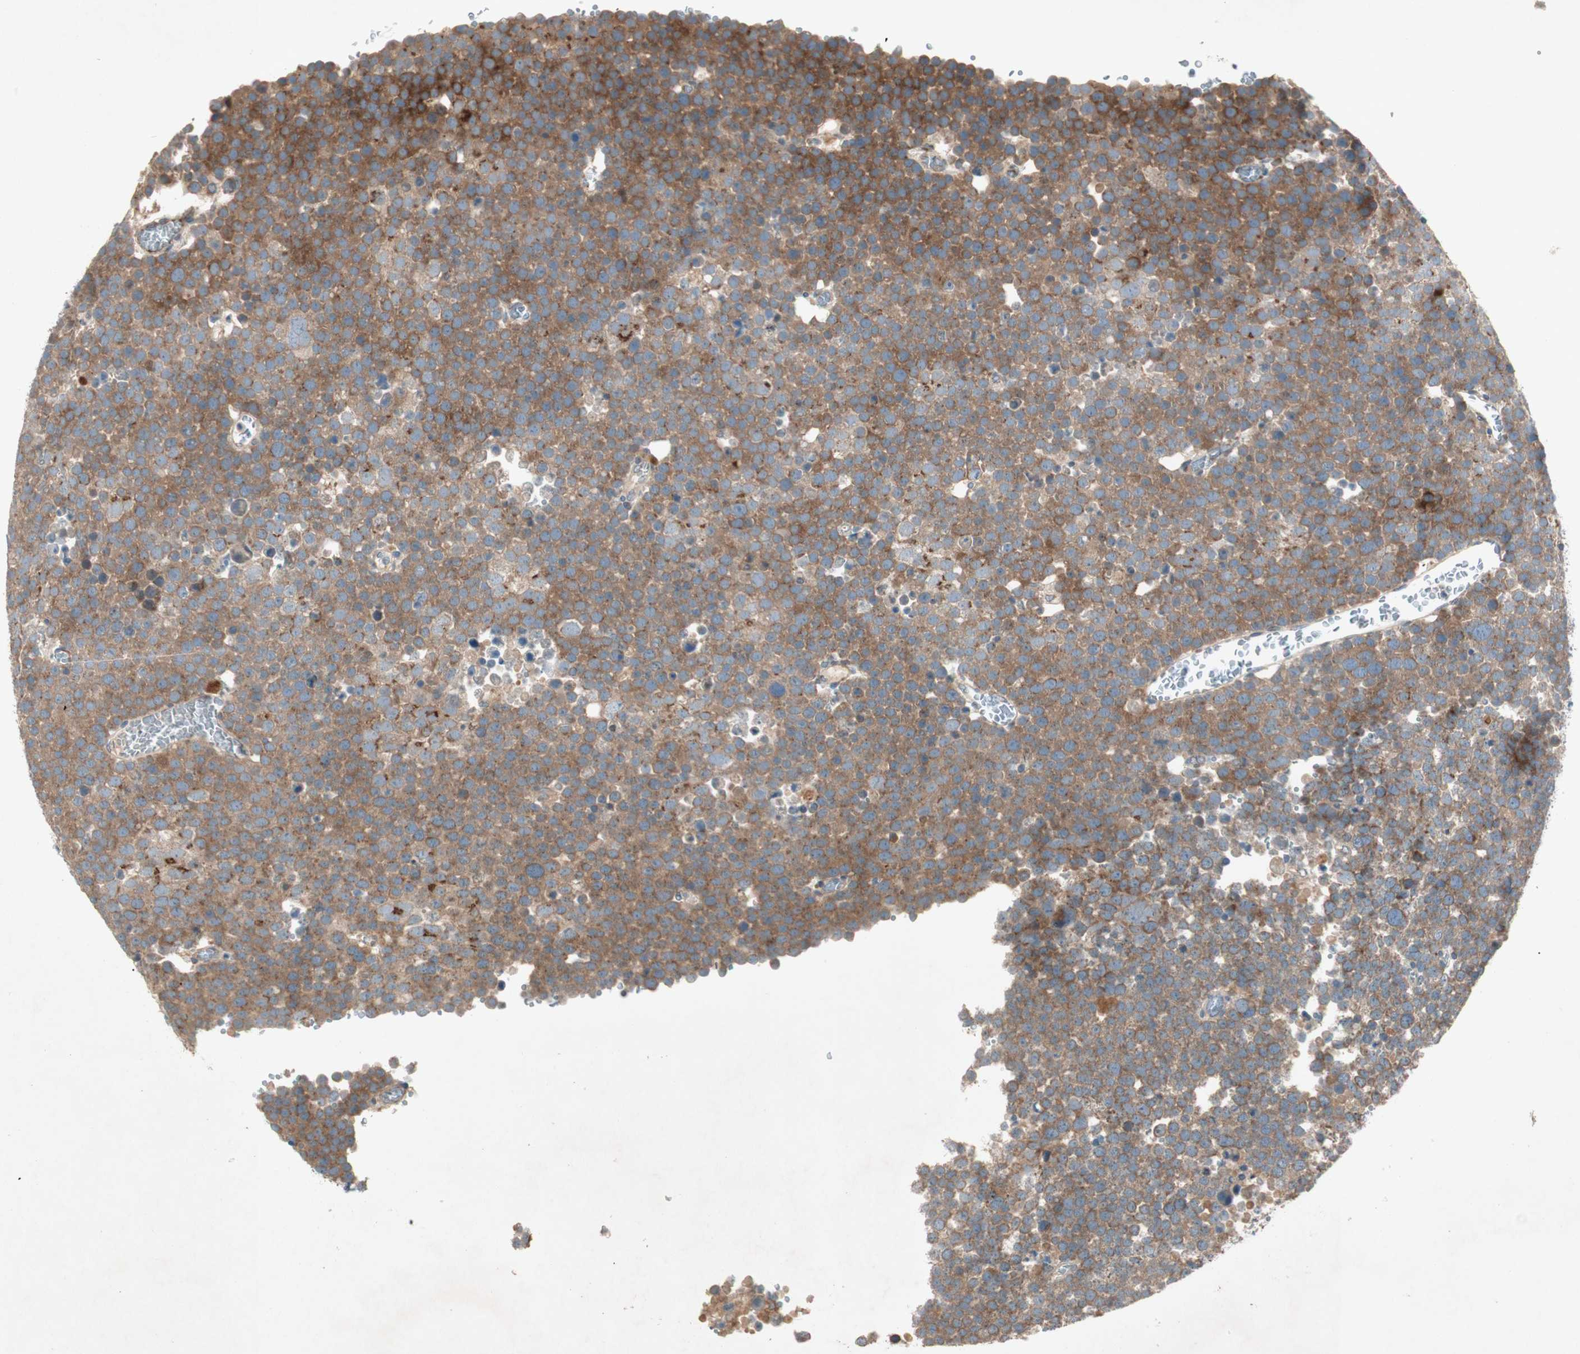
{"staining": {"intensity": "moderate", "quantity": ">75%", "location": "cytoplasmic/membranous"}, "tissue": "testis cancer", "cell_type": "Tumor cells", "image_type": "cancer", "snomed": [{"axis": "morphology", "description": "Seminoma, NOS"}, {"axis": "topography", "description": "Testis"}], "caption": "DAB immunohistochemical staining of human testis cancer (seminoma) displays moderate cytoplasmic/membranous protein expression in approximately >75% of tumor cells.", "gene": "APOO", "patient": {"sex": "male", "age": 71}}